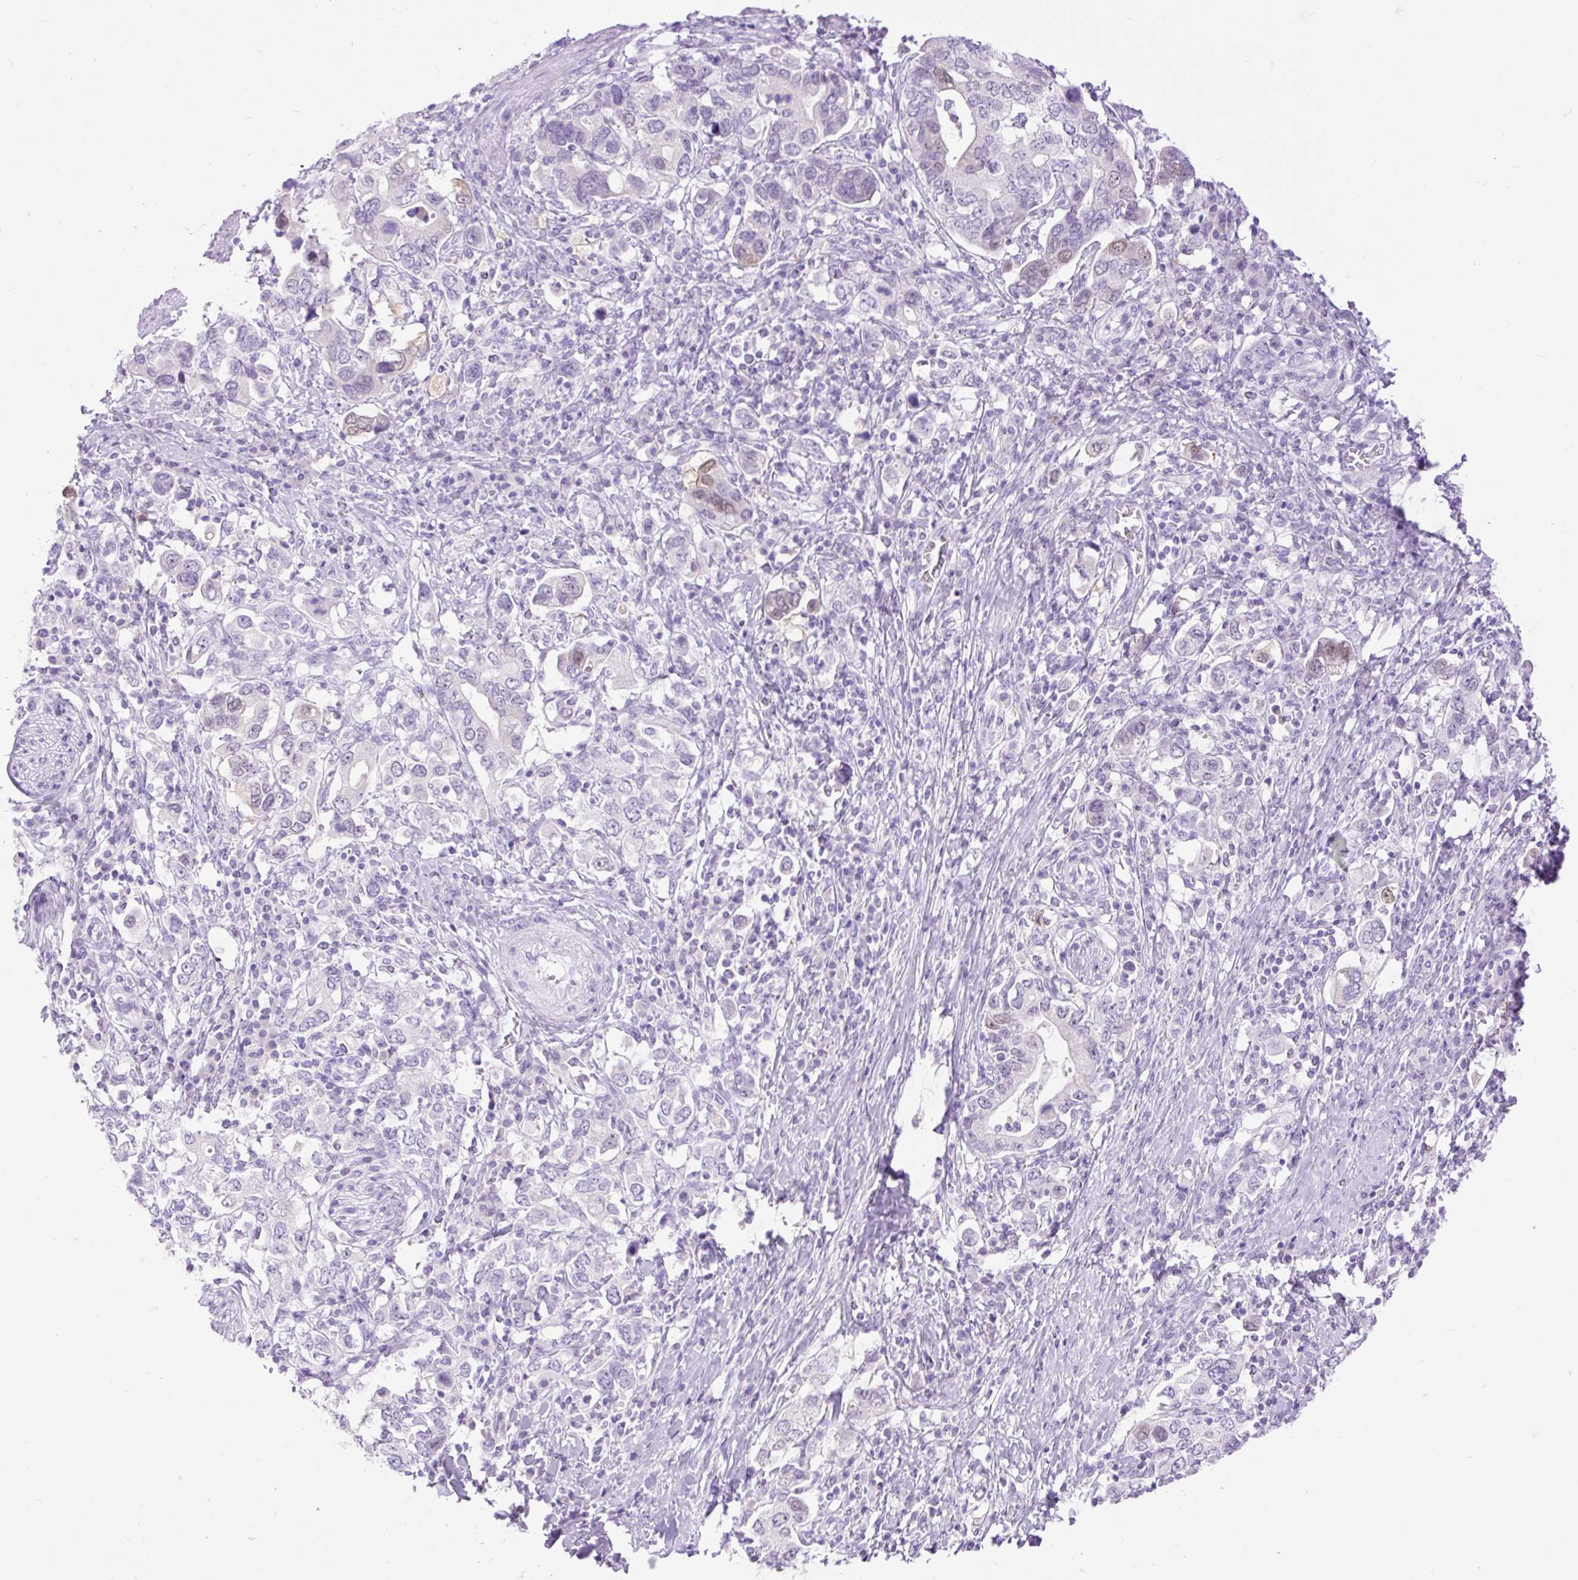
{"staining": {"intensity": "weak", "quantity": "<25%", "location": "nuclear"}, "tissue": "stomach cancer", "cell_type": "Tumor cells", "image_type": "cancer", "snomed": [{"axis": "morphology", "description": "Adenocarcinoma, NOS"}, {"axis": "topography", "description": "Stomach, upper"}, {"axis": "topography", "description": "Stomach"}], "caption": "The IHC histopathology image has no significant positivity in tumor cells of stomach cancer (adenocarcinoma) tissue. The staining is performed using DAB (3,3'-diaminobenzidine) brown chromogen with nuclei counter-stained in using hematoxylin.", "gene": "SLC25A40", "patient": {"sex": "male", "age": 62}}